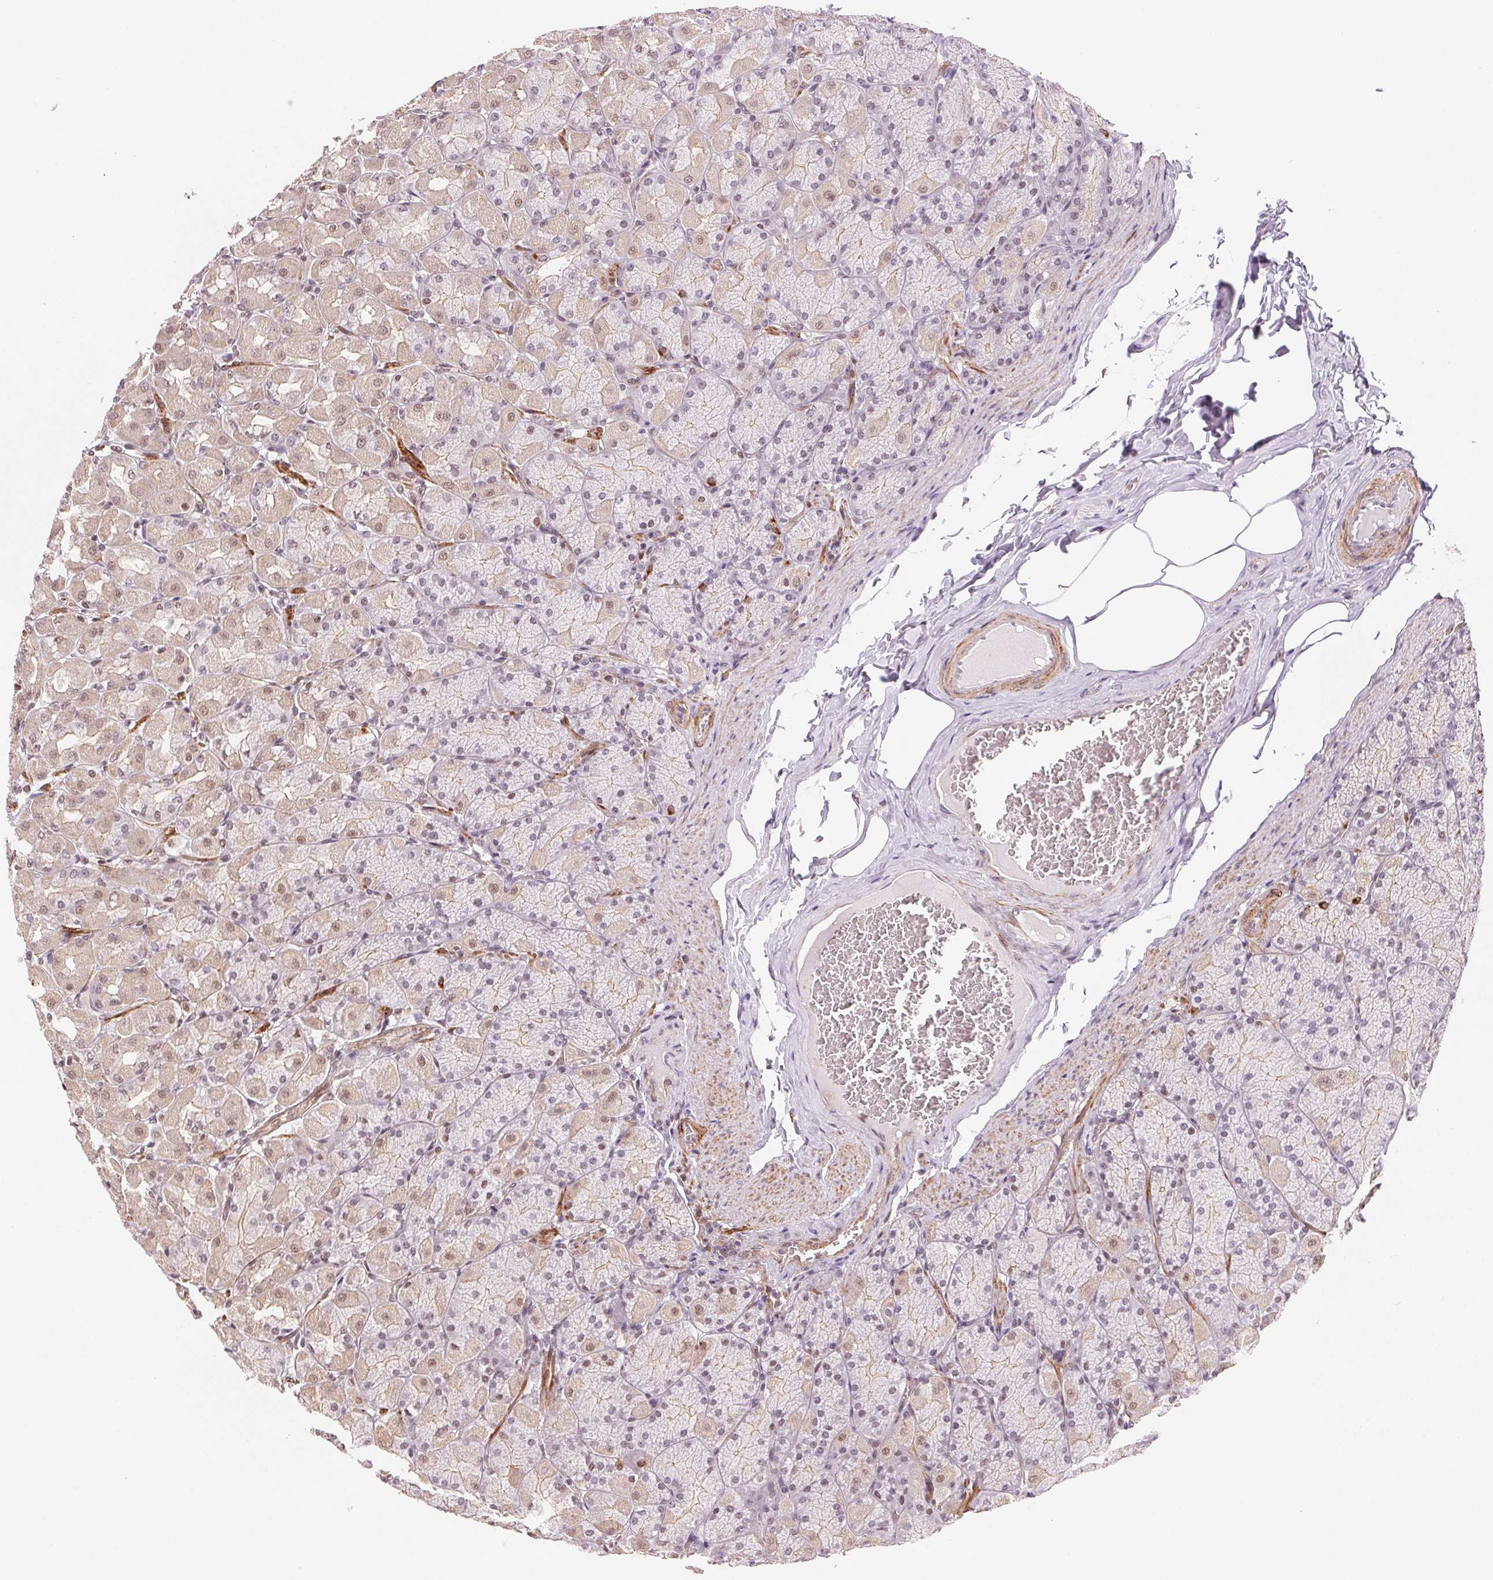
{"staining": {"intensity": "weak", "quantity": "25%-75%", "location": "cytoplasmic/membranous,nuclear"}, "tissue": "stomach", "cell_type": "Glandular cells", "image_type": "normal", "snomed": [{"axis": "morphology", "description": "Normal tissue, NOS"}, {"axis": "topography", "description": "Stomach, upper"}], "caption": "High-magnification brightfield microscopy of normal stomach stained with DAB (3,3'-diaminobenzidine) (brown) and counterstained with hematoxylin (blue). glandular cells exhibit weak cytoplasmic/membranous,nuclear expression is present in about25%-75% of cells. (DAB IHC with brightfield microscopy, high magnification).", "gene": "HNRNPDL", "patient": {"sex": "female", "age": 56}}